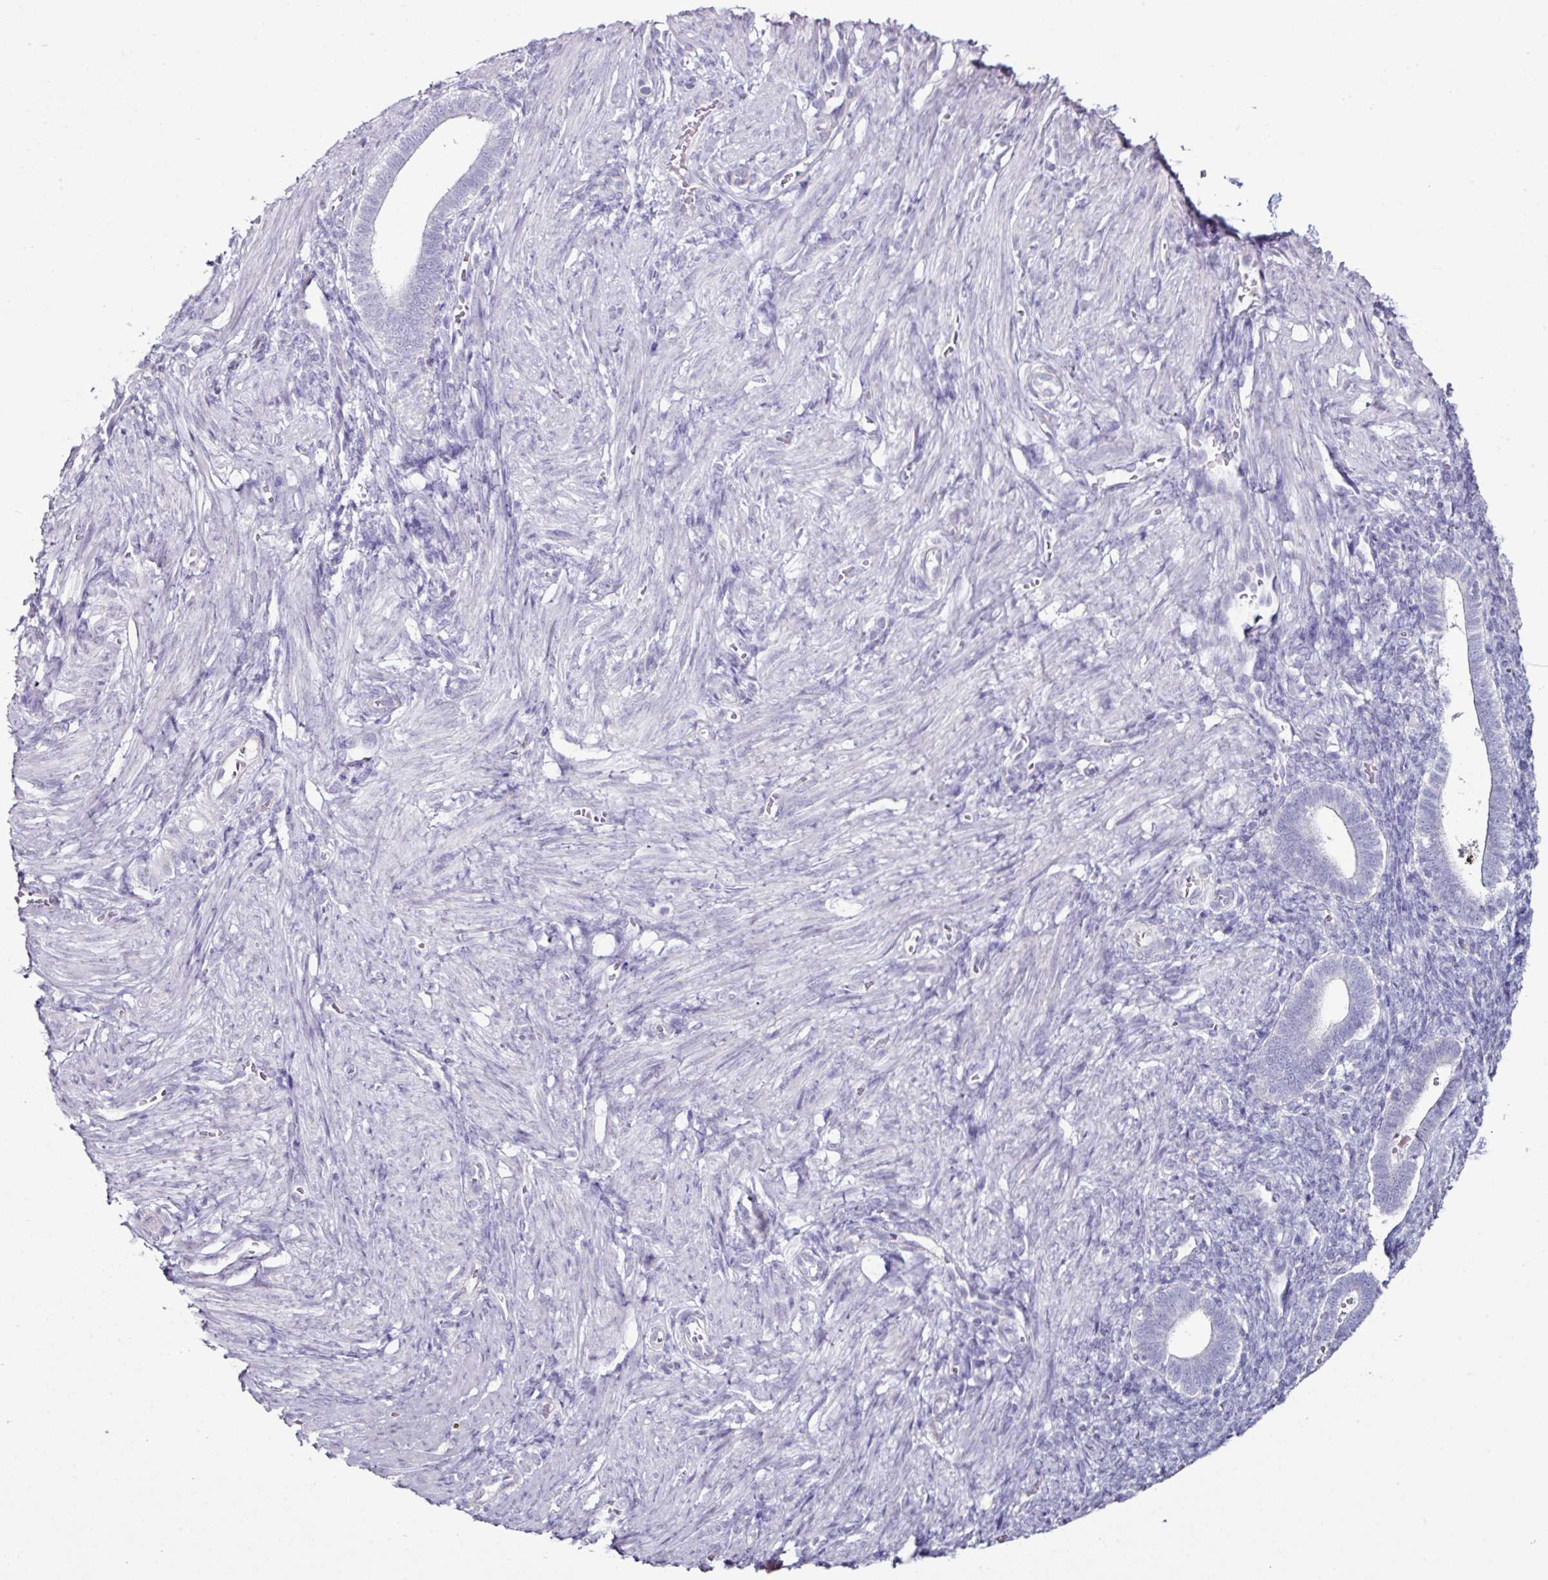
{"staining": {"intensity": "negative", "quantity": "none", "location": "none"}, "tissue": "endometrium", "cell_type": "Cells in endometrial stroma", "image_type": "normal", "snomed": [{"axis": "morphology", "description": "Normal tissue, NOS"}, {"axis": "topography", "description": "Endometrium"}], "caption": "Immunohistochemical staining of benign endometrium displays no significant expression in cells in endometrial stroma. Brightfield microscopy of IHC stained with DAB (brown) and hematoxylin (blue), captured at high magnification.", "gene": "GLP2R", "patient": {"sex": "female", "age": 34}}